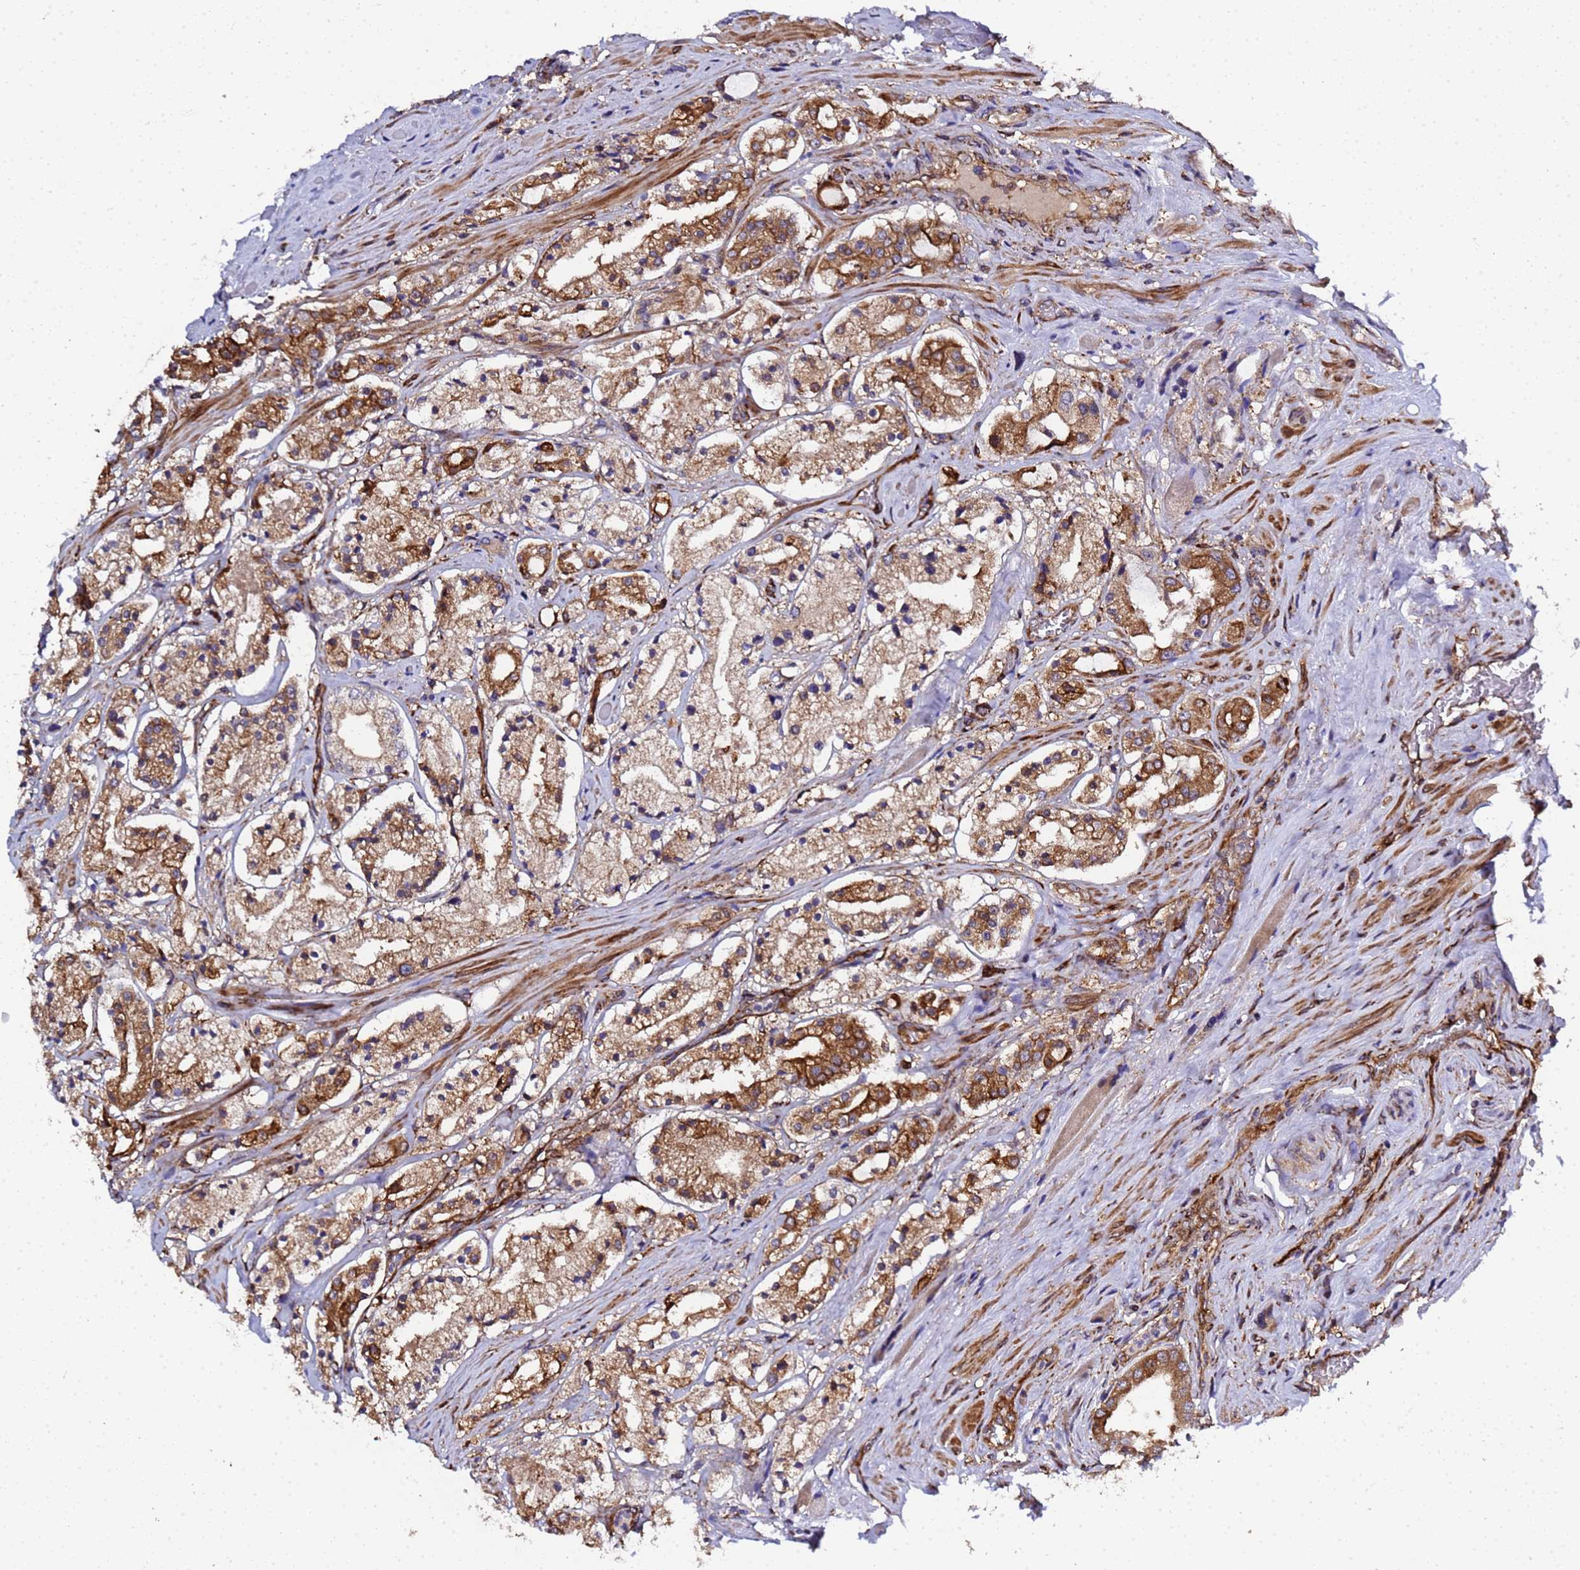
{"staining": {"intensity": "moderate", "quantity": ">75%", "location": "cytoplasmic/membranous"}, "tissue": "prostate cancer", "cell_type": "Tumor cells", "image_type": "cancer", "snomed": [{"axis": "morphology", "description": "Adenocarcinoma, High grade"}, {"axis": "topography", "description": "Prostate"}], "caption": "Human prostate cancer stained with a brown dye reveals moderate cytoplasmic/membranous positive positivity in about >75% of tumor cells.", "gene": "MOCS1", "patient": {"sex": "male", "age": 64}}